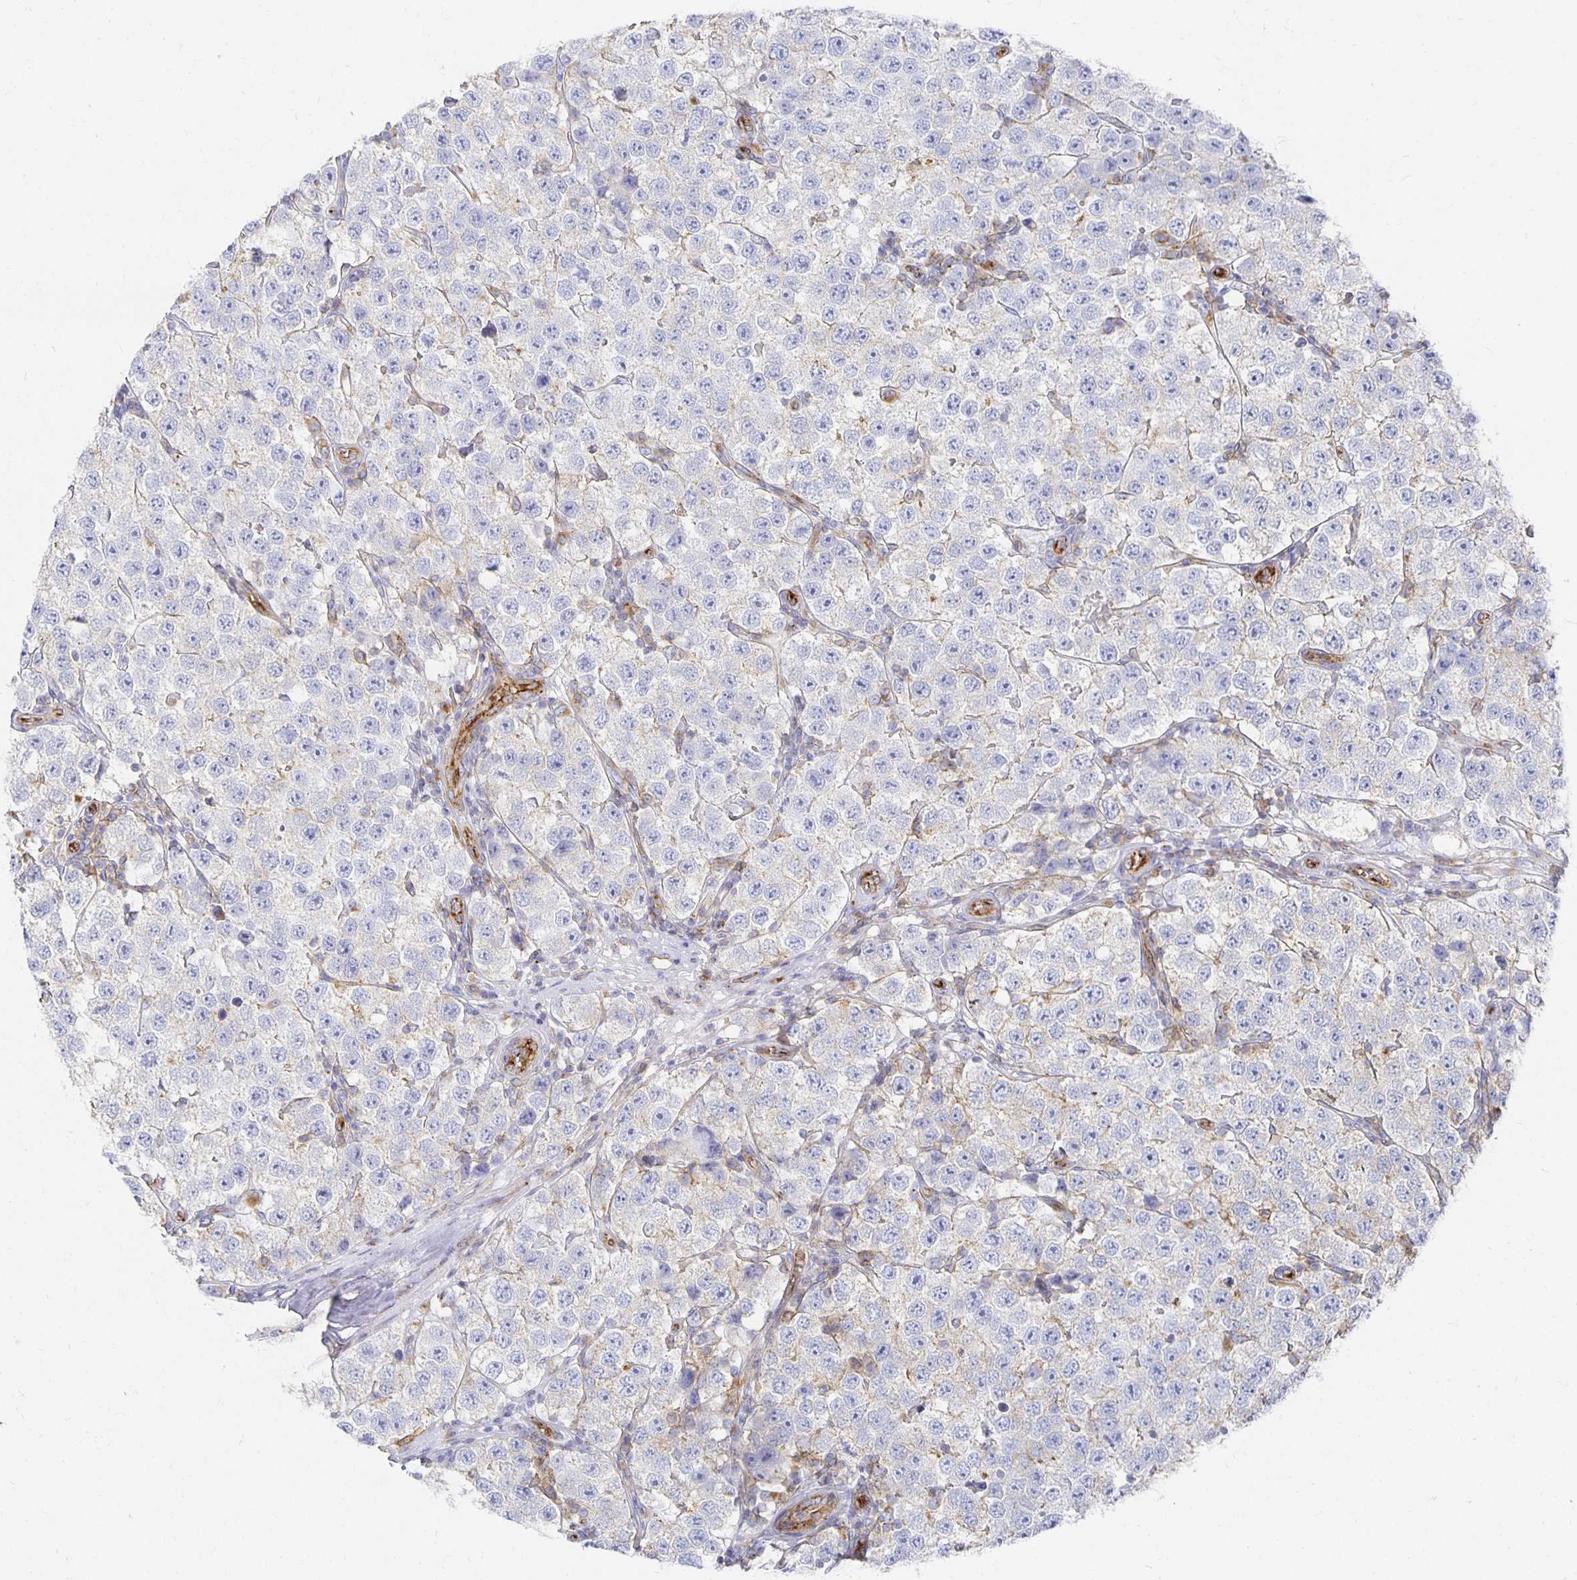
{"staining": {"intensity": "negative", "quantity": "none", "location": "none"}, "tissue": "testis cancer", "cell_type": "Tumor cells", "image_type": "cancer", "snomed": [{"axis": "morphology", "description": "Seminoma, NOS"}, {"axis": "topography", "description": "Testis"}], "caption": "A photomicrograph of testis cancer stained for a protein displays no brown staining in tumor cells.", "gene": "TAAR1", "patient": {"sex": "male", "age": 34}}